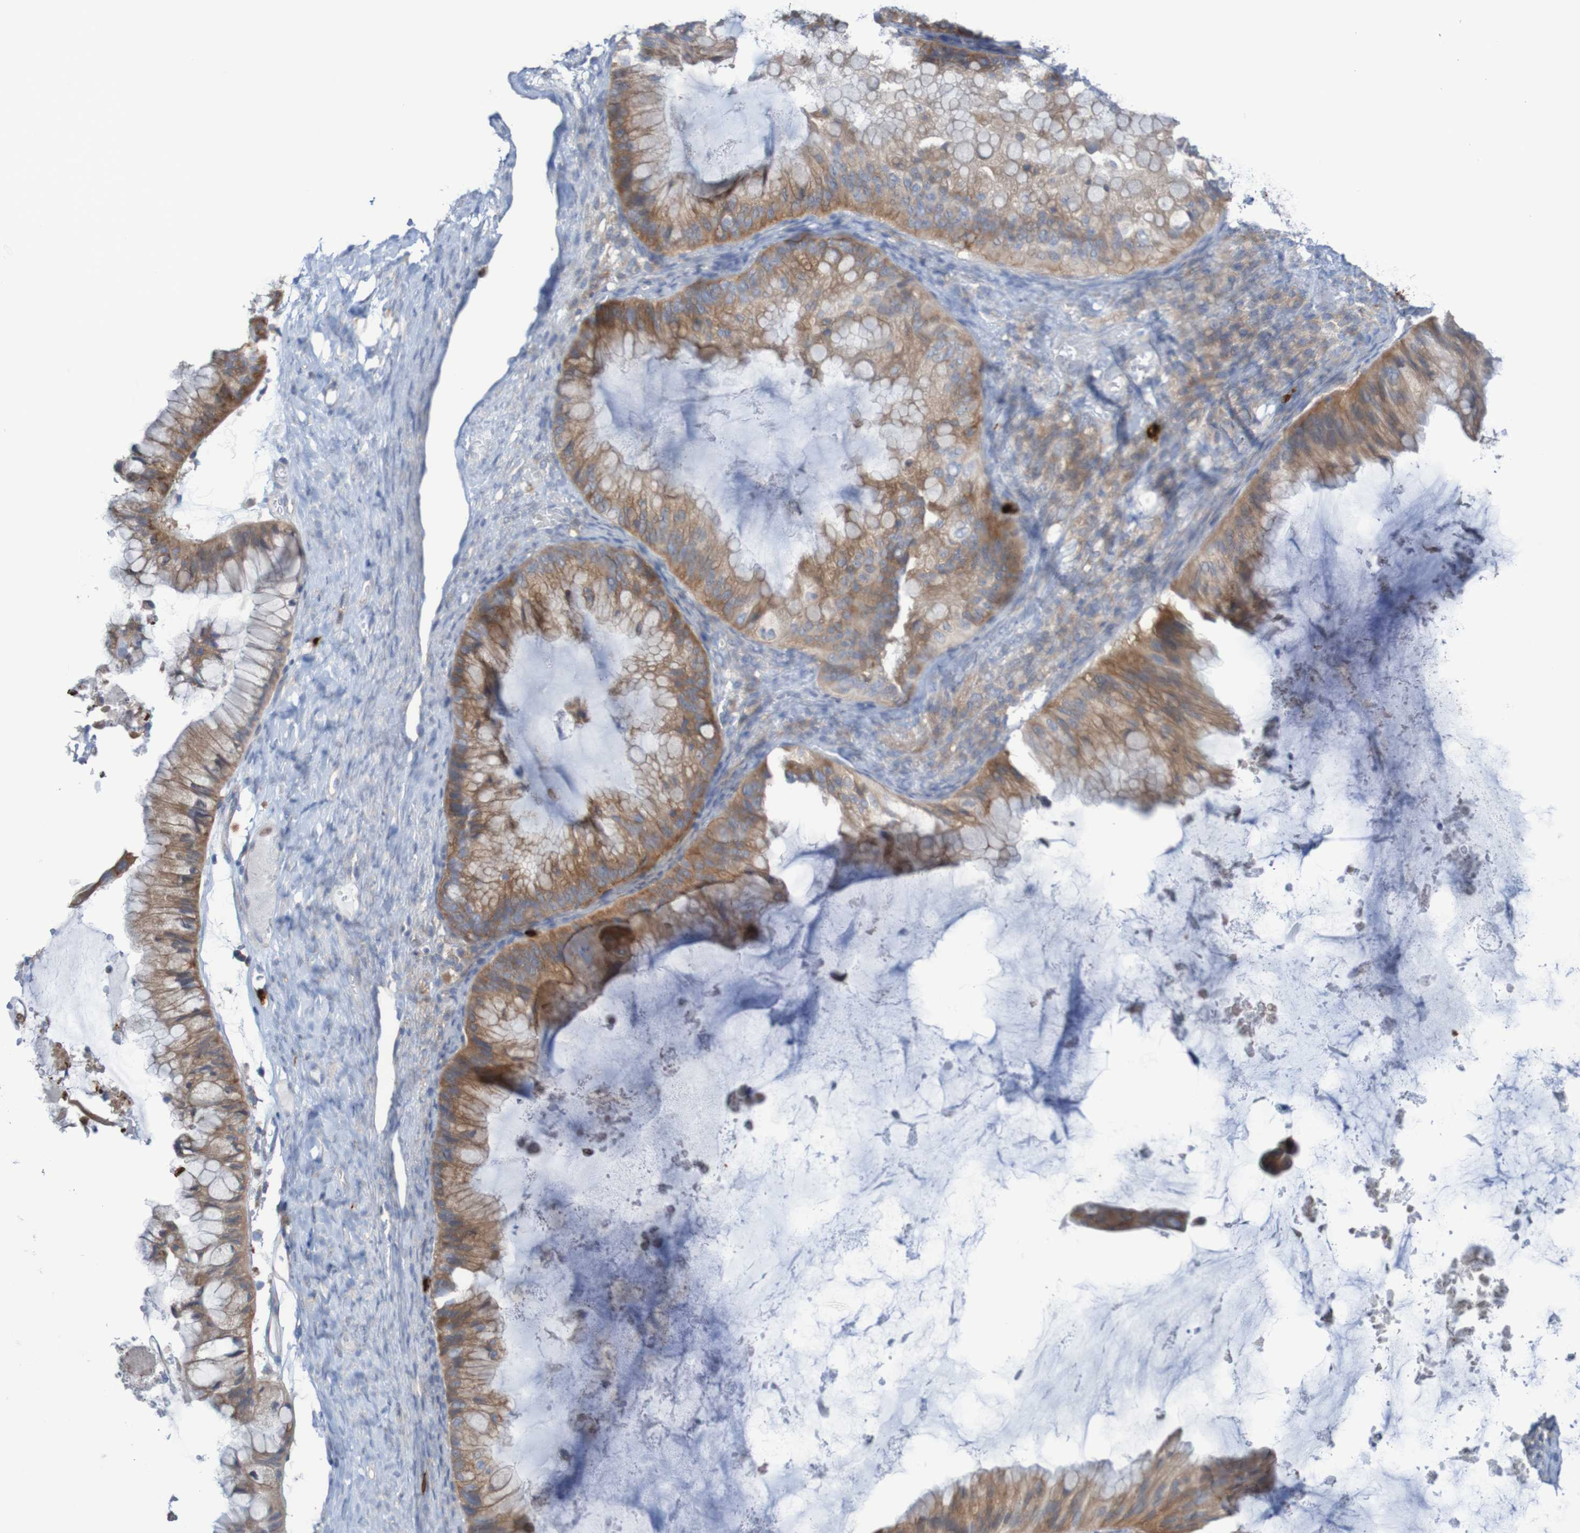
{"staining": {"intensity": "moderate", "quantity": ">75%", "location": "cytoplasmic/membranous"}, "tissue": "ovarian cancer", "cell_type": "Tumor cells", "image_type": "cancer", "snomed": [{"axis": "morphology", "description": "Cystadenocarcinoma, mucinous, NOS"}, {"axis": "topography", "description": "Ovary"}], "caption": "IHC micrograph of mucinous cystadenocarcinoma (ovarian) stained for a protein (brown), which shows medium levels of moderate cytoplasmic/membranous positivity in approximately >75% of tumor cells.", "gene": "PARP4", "patient": {"sex": "female", "age": 61}}